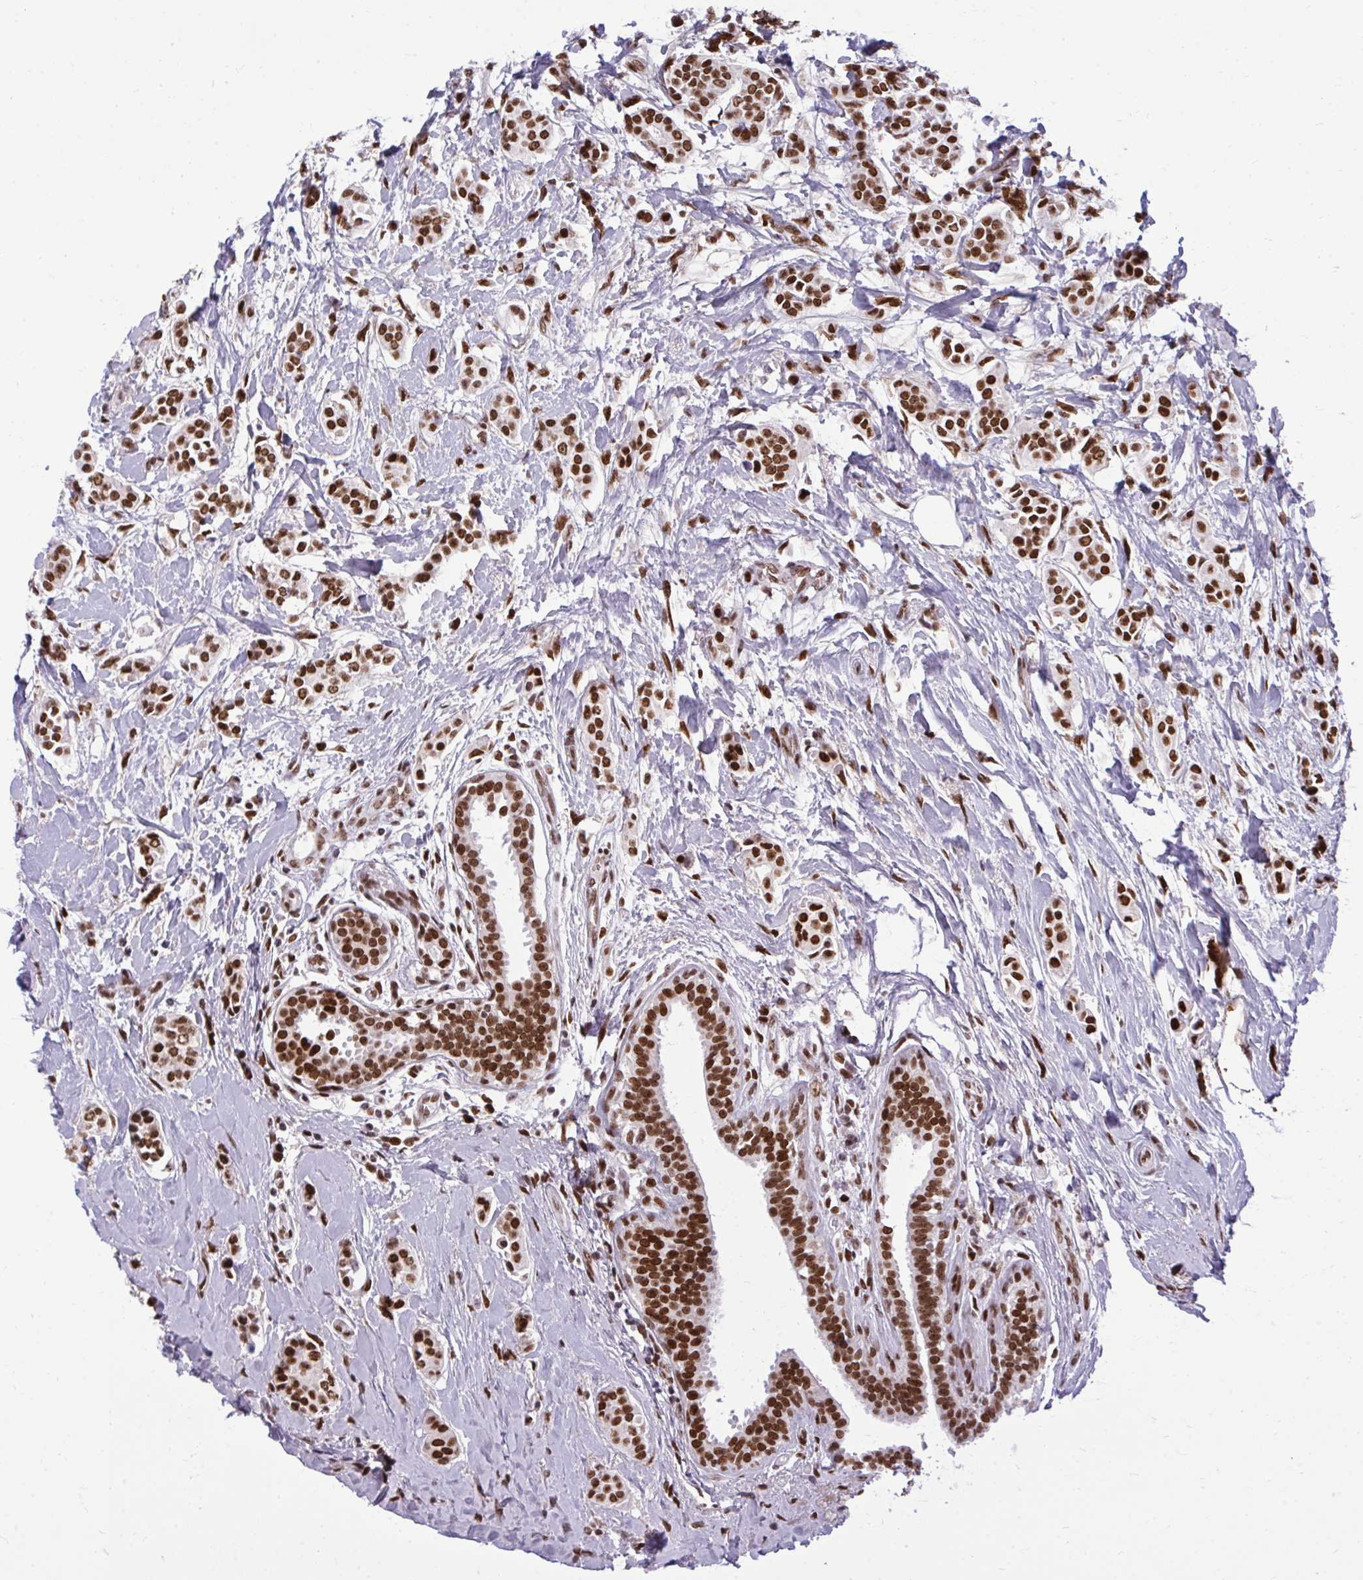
{"staining": {"intensity": "strong", "quantity": ">75%", "location": "nuclear"}, "tissue": "breast cancer", "cell_type": "Tumor cells", "image_type": "cancer", "snomed": [{"axis": "morphology", "description": "Duct carcinoma"}, {"axis": "topography", "description": "Breast"}], "caption": "Immunohistochemistry staining of breast cancer (intraductal carcinoma), which displays high levels of strong nuclear staining in approximately >75% of tumor cells indicating strong nuclear protein staining. The staining was performed using DAB (3,3'-diaminobenzidine) (brown) for protein detection and nuclei were counterstained in hematoxylin (blue).", "gene": "CDYL", "patient": {"sex": "female", "age": 64}}